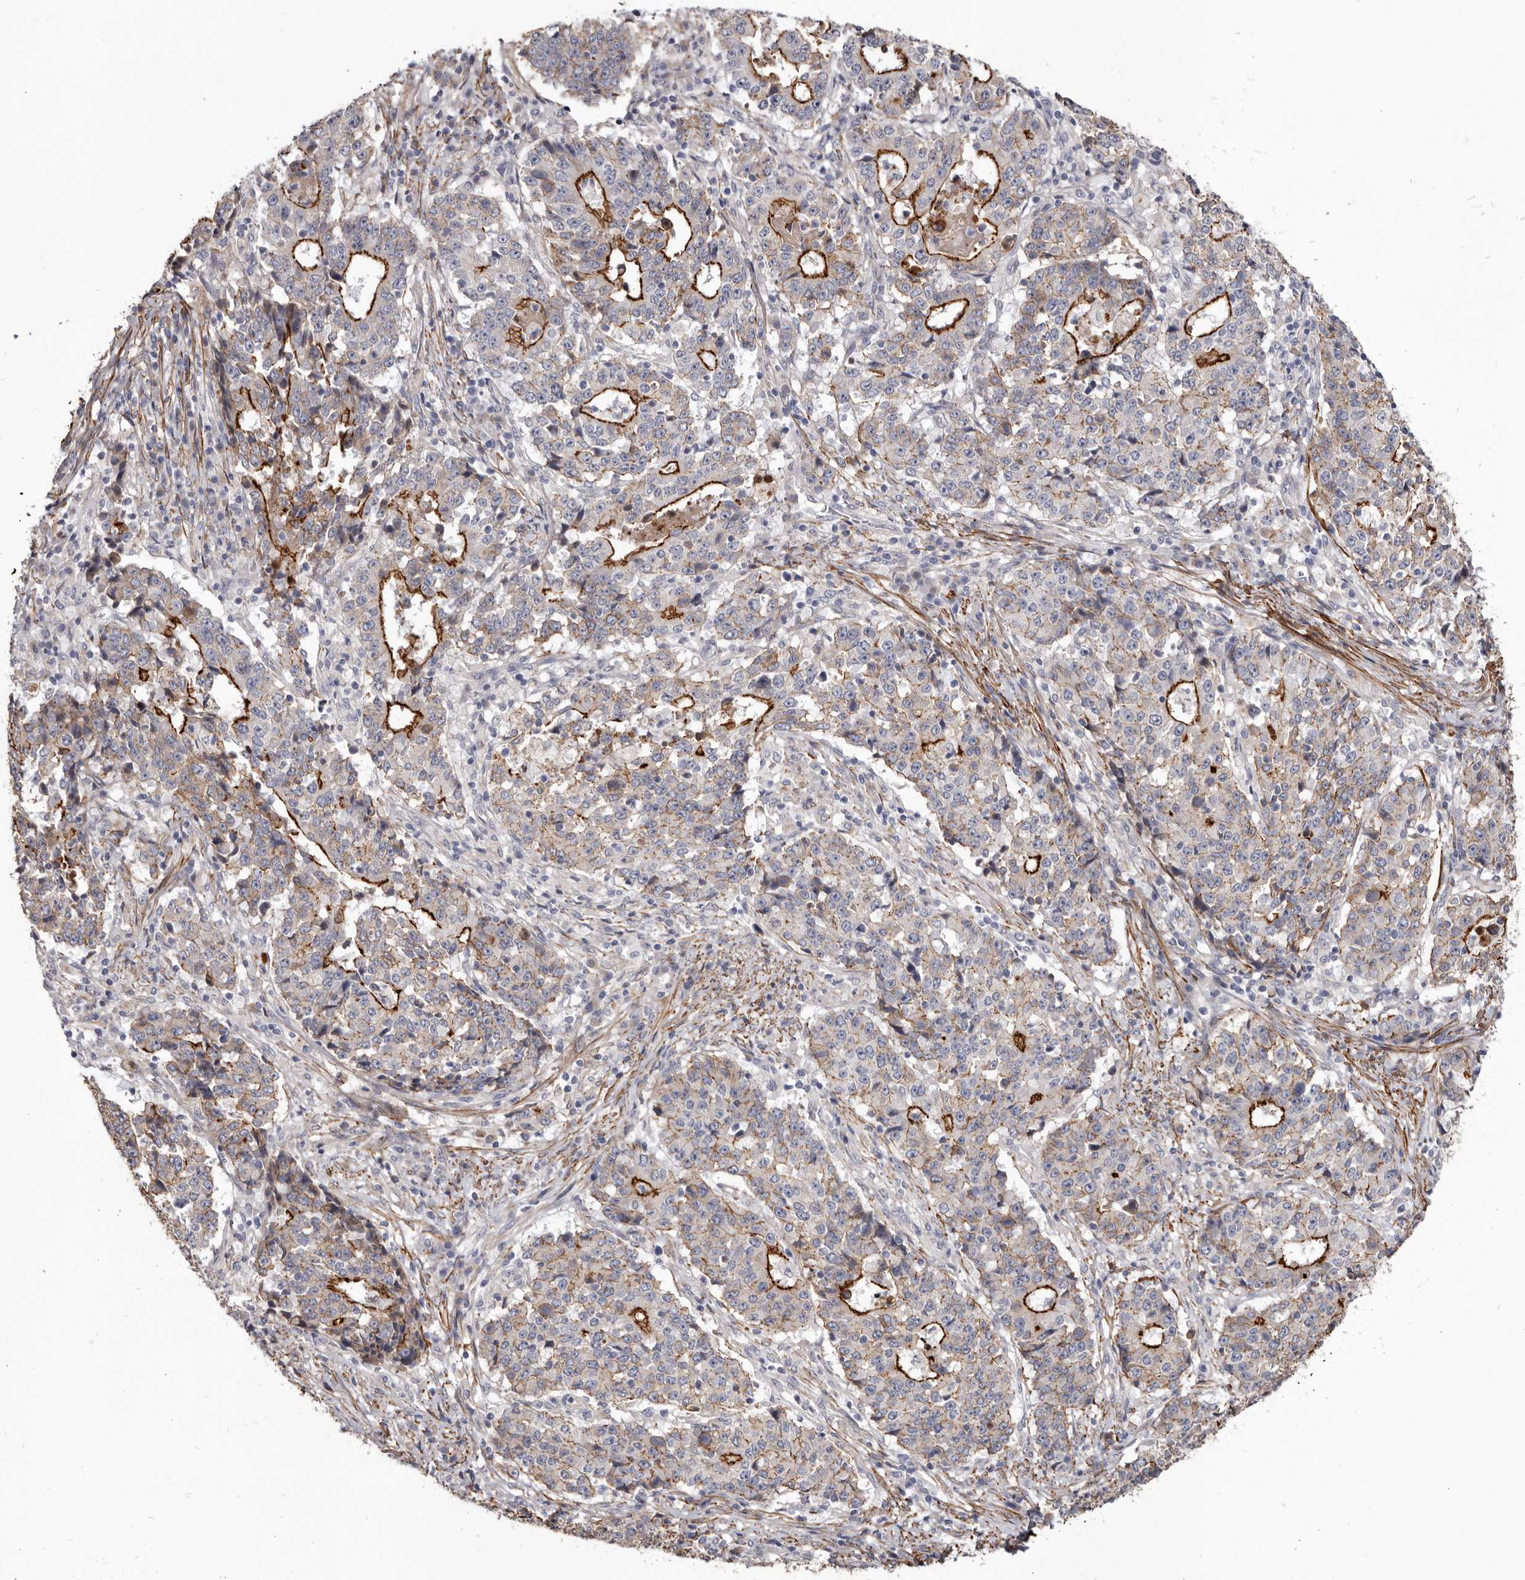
{"staining": {"intensity": "strong", "quantity": "25%-75%", "location": "cytoplasmic/membranous"}, "tissue": "stomach cancer", "cell_type": "Tumor cells", "image_type": "cancer", "snomed": [{"axis": "morphology", "description": "Adenocarcinoma, NOS"}, {"axis": "topography", "description": "Stomach"}], "caption": "An IHC micrograph of neoplastic tissue is shown. Protein staining in brown highlights strong cytoplasmic/membranous positivity in adenocarcinoma (stomach) within tumor cells.", "gene": "CGN", "patient": {"sex": "male", "age": 59}}